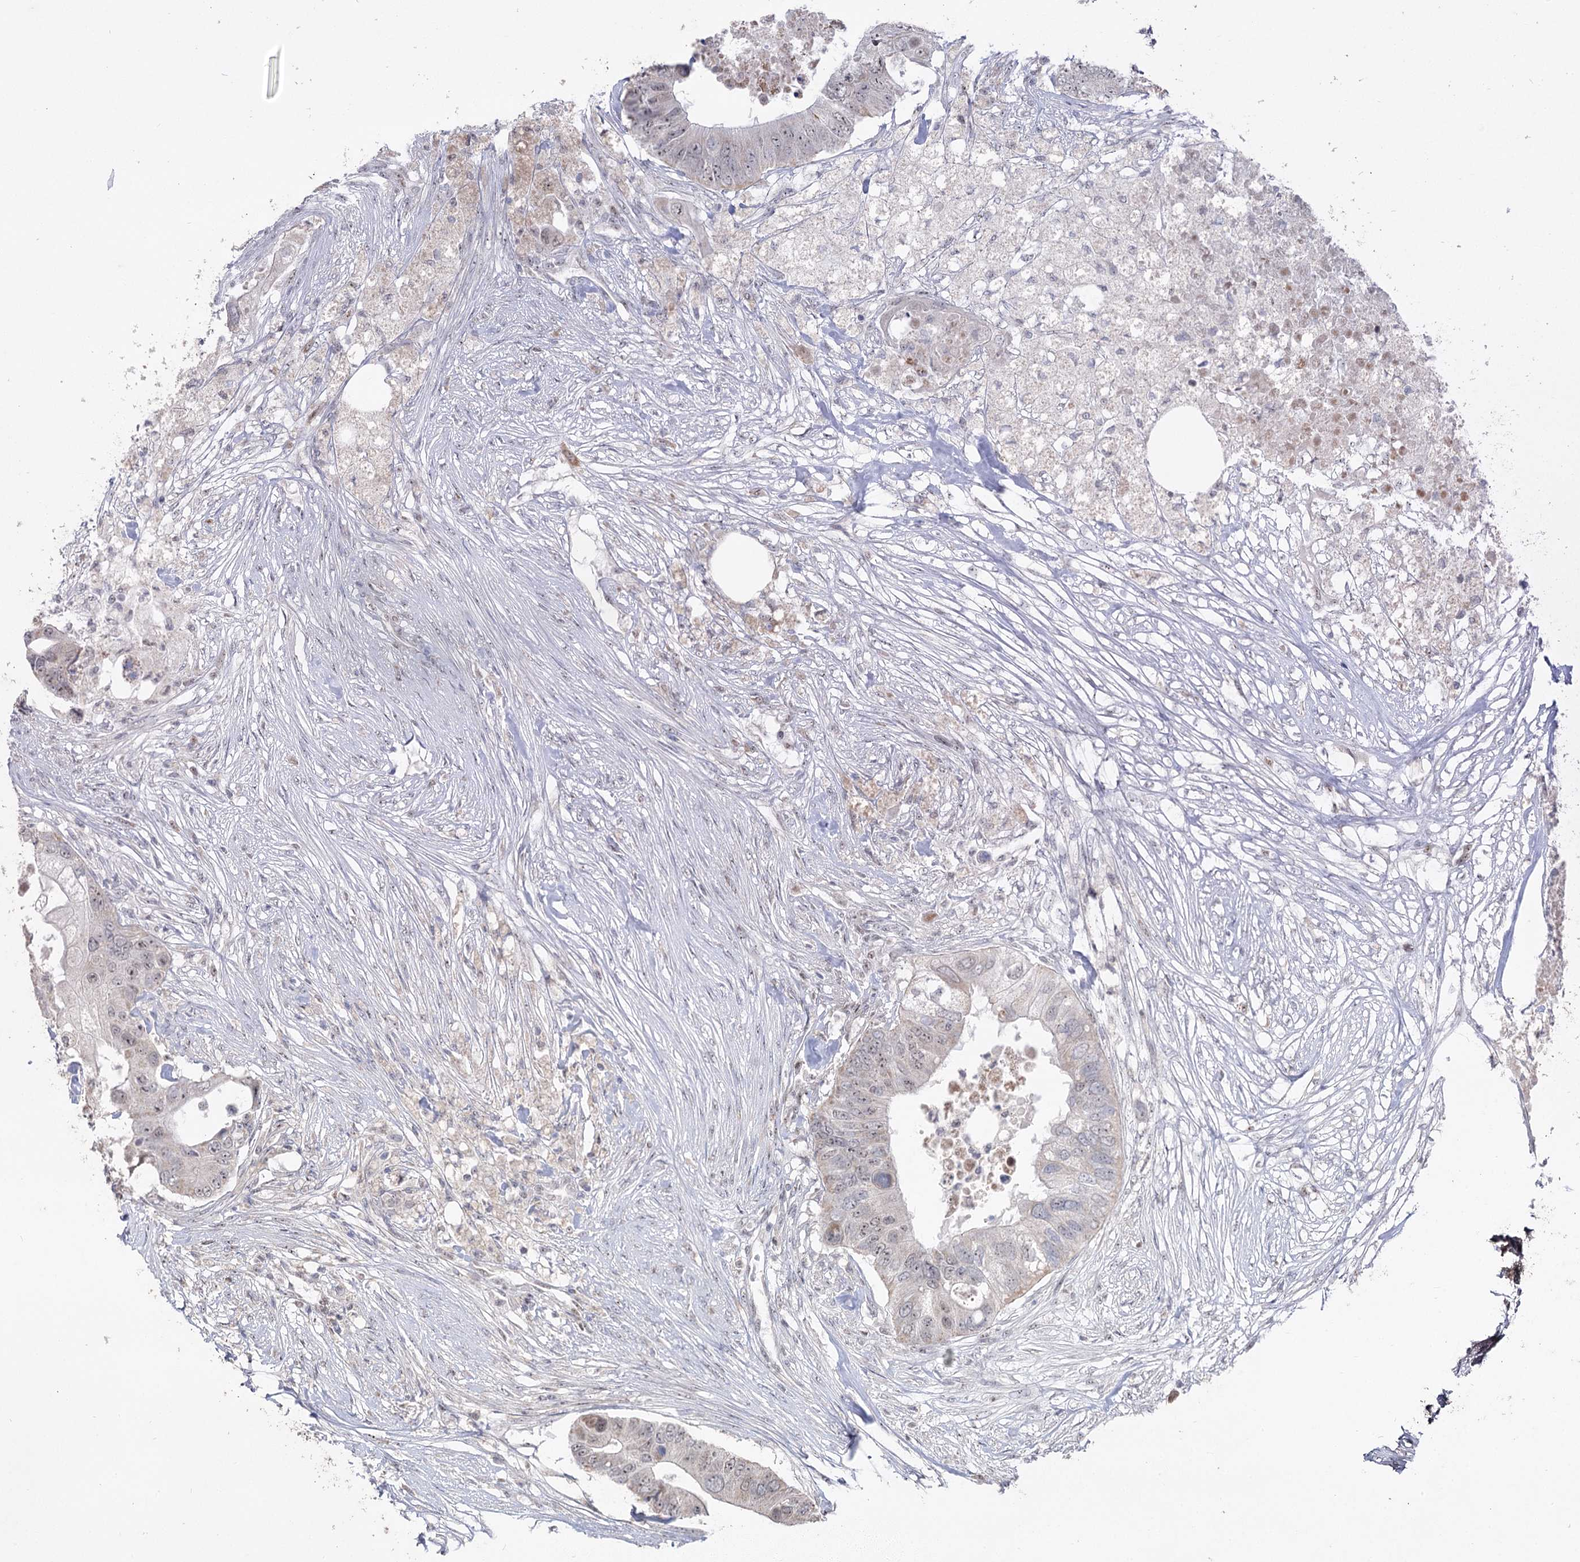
{"staining": {"intensity": "weak", "quantity": "<25%", "location": "nuclear"}, "tissue": "colorectal cancer", "cell_type": "Tumor cells", "image_type": "cancer", "snomed": [{"axis": "morphology", "description": "Adenocarcinoma, NOS"}, {"axis": "topography", "description": "Colon"}], "caption": "This histopathology image is of adenocarcinoma (colorectal) stained with immunohistochemistry to label a protein in brown with the nuclei are counter-stained blue. There is no positivity in tumor cells.", "gene": "RUFY4", "patient": {"sex": "male", "age": 71}}